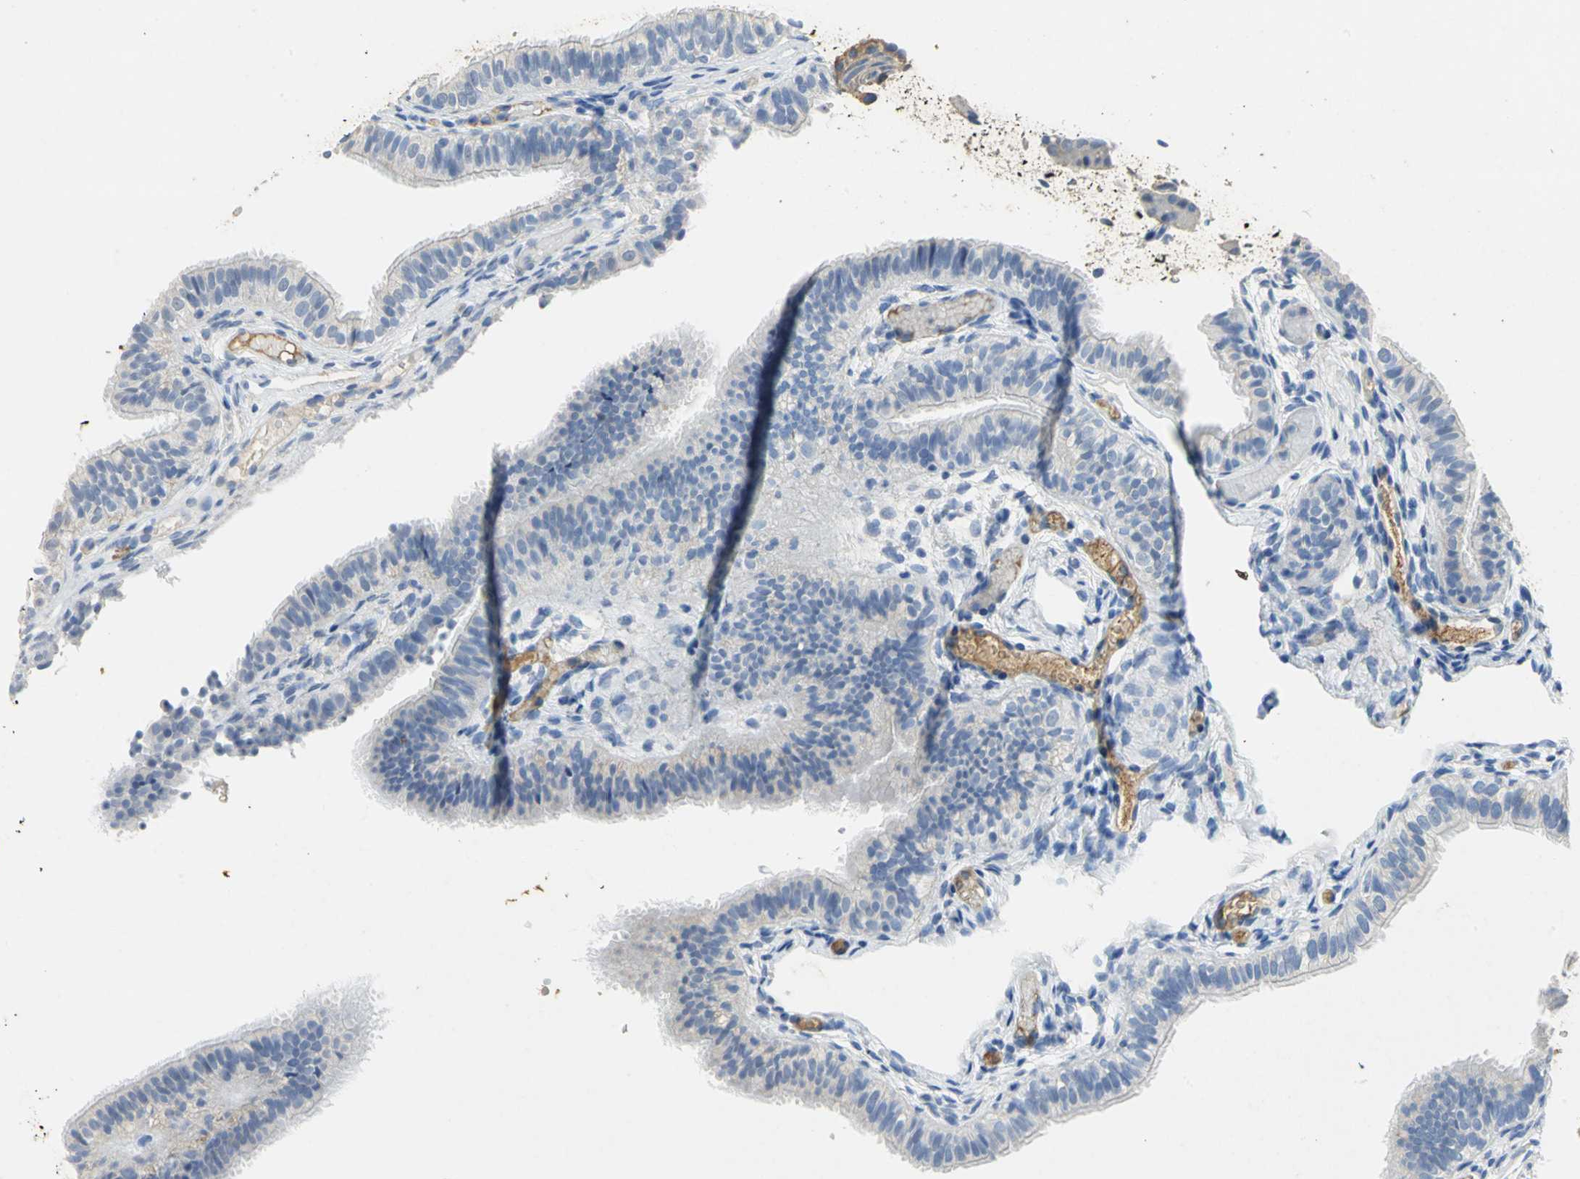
{"staining": {"intensity": "negative", "quantity": "none", "location": "none"}, "tissue": "fallopian tube", "cell_type": "Glandular cells", "image_type": "normal", "snomed": [{"axis": "morphology", "description": "Normal tissue, NOS"}, {"axis": "morphology", "description": "Dermoid, NOS"}, {"axis": "topography", "description": "Fallopian tube"}], "caption": "DAB (3,3'-diaminobenzidine) immunohistochemical staining of normal fallopian tube demonstrates no significant expression in glandular cells. The staining was performed using DAB to visualize the protein expression in brown, while the nuclei were stained in blue with hematoxylin (Magnification: 20x).", "gene": "GYG2", "patient": {"sex": "female", "age": 33}}